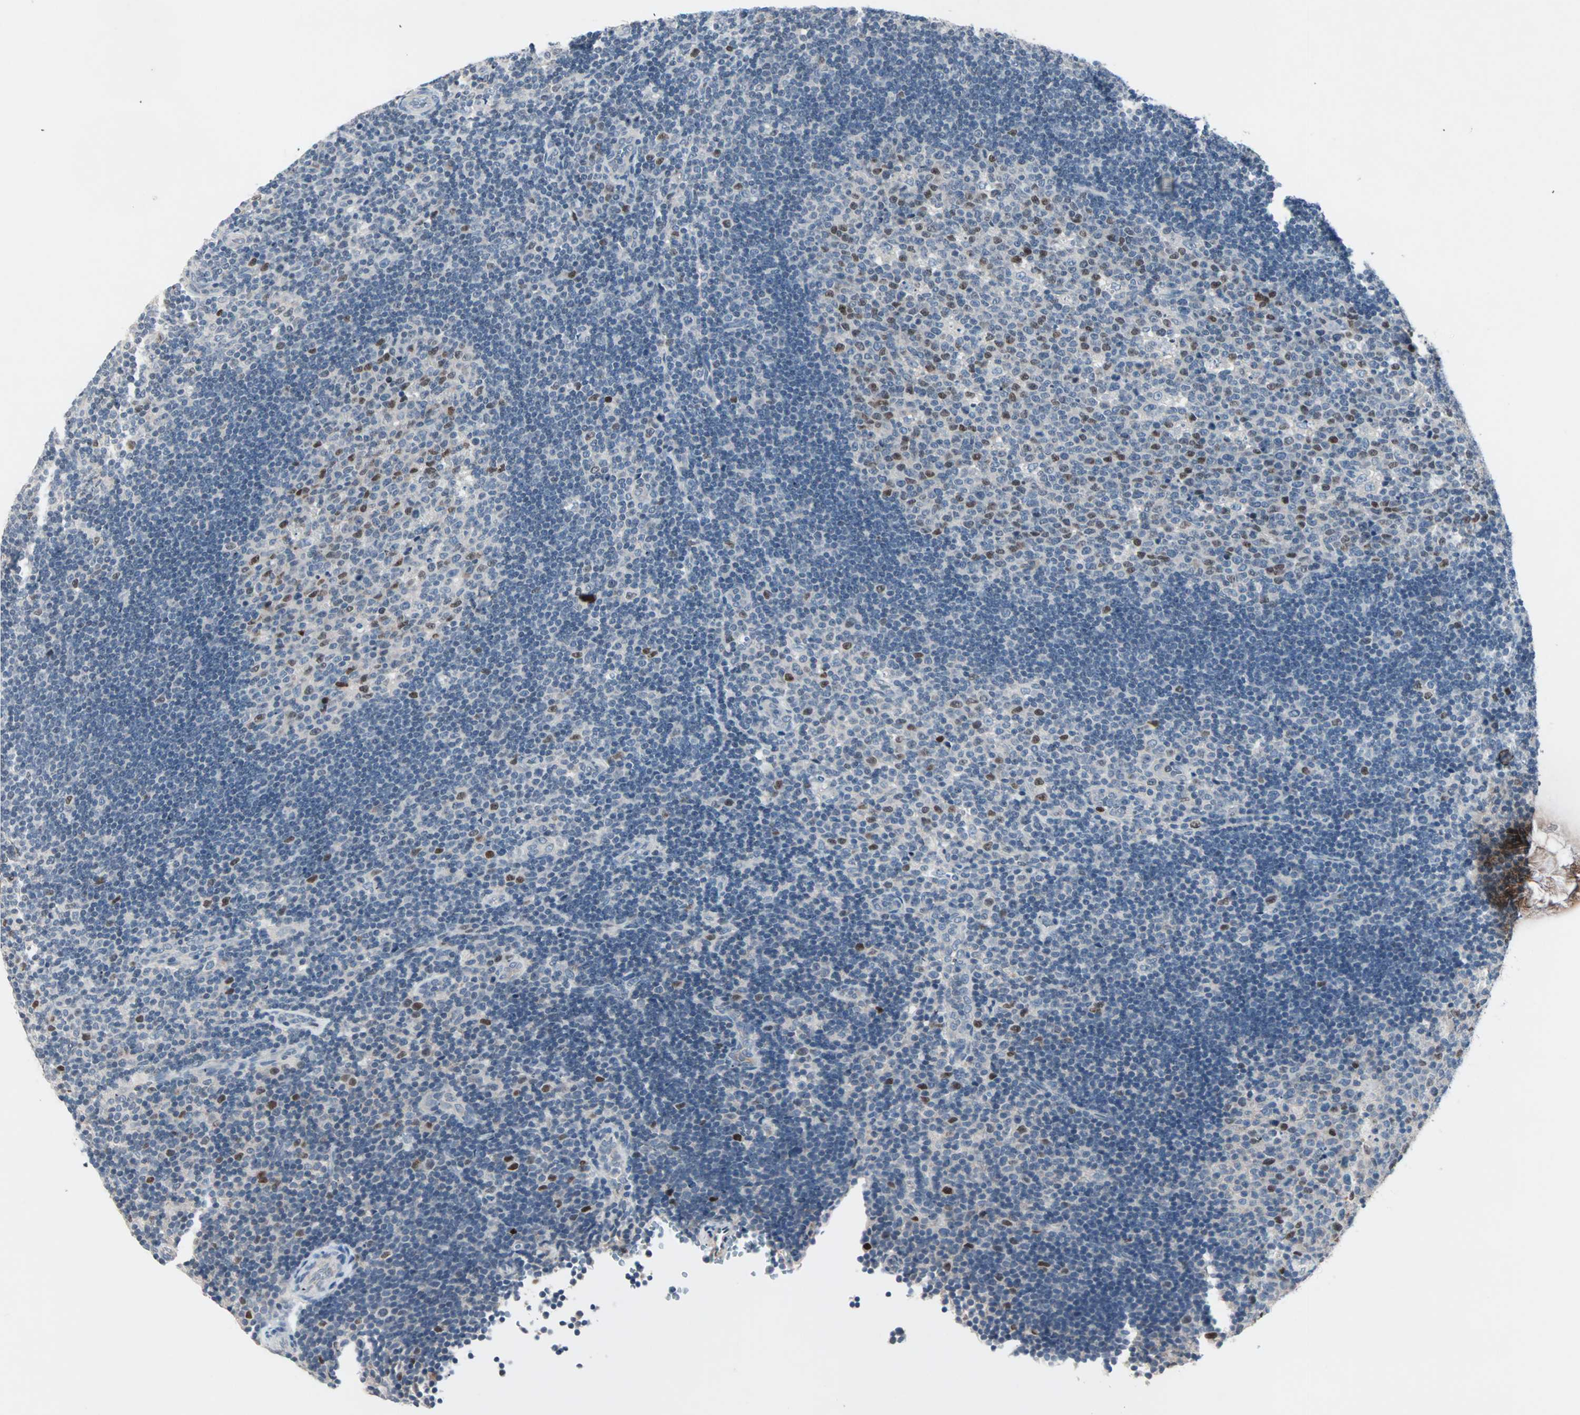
{"staining": {"intensity": "strong", "quantity": "<25%", "location": "nuclear"}, "tissue": "lymph node", "cell_type": "Germinal center cells", "image_type": "normal", "snomed": [{"axis": "morphology", "description": "Normal tissue, NOS"}, {"axis": "topography", "description": "Lymph node"}, {"axis": "topography", "description": "Salivary gland"}], "caption": "The immunohistochemical stain shows strong nuclear staining in germinal center cells of normal lymph node.", "gene": "CCNE2", "patient": {"sex": "male", "age": 8}}